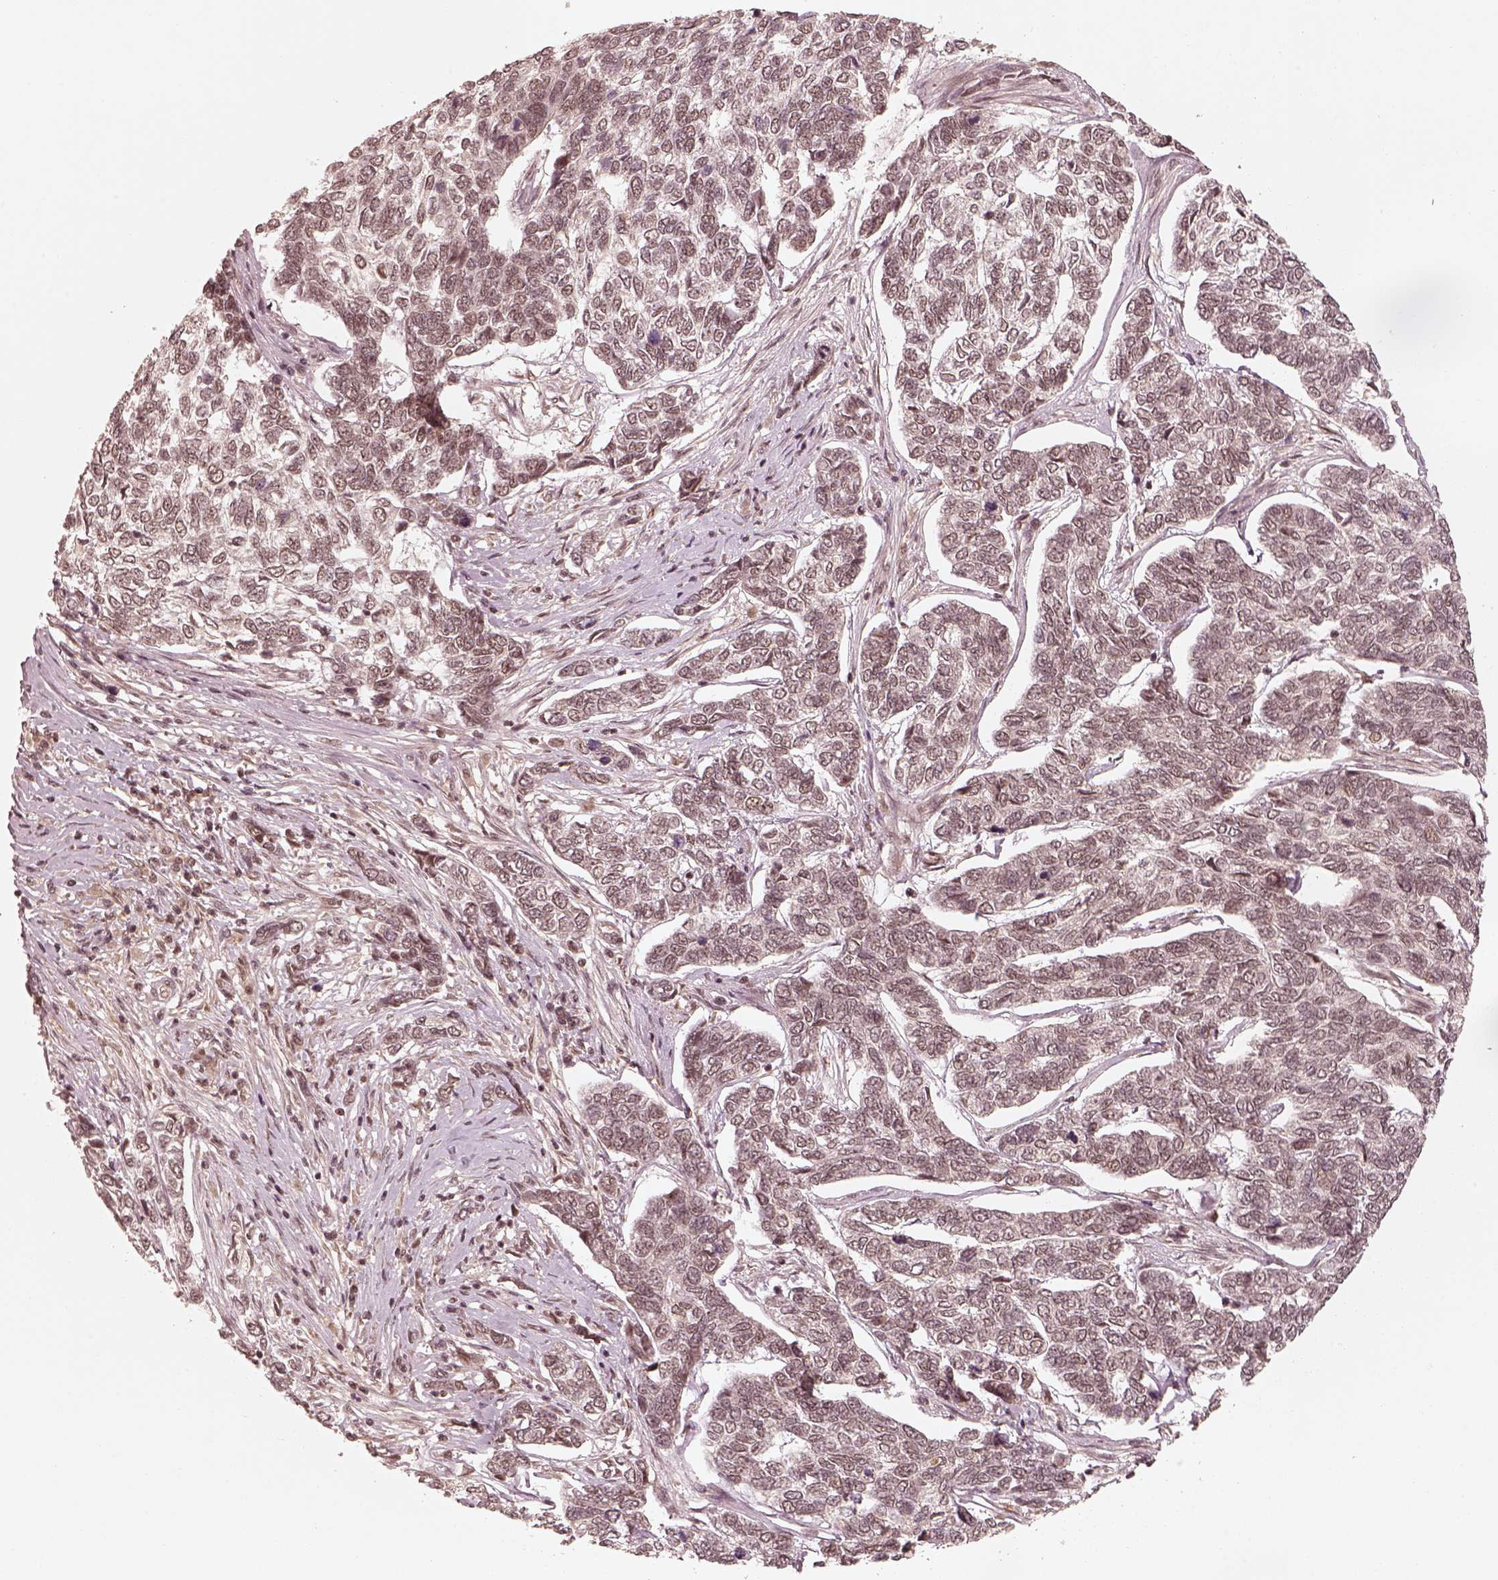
{"staining": {"intensity": "negative", "quantity": "none", "location": "none"}, "tissue": "skin cancer", "cell_type": "Tumor cells", "image_type": "cancer", "snomed": [{"axis": "morphology", "description": "Basal cell carcinoma"}, {"axis": "topography", "description": "Skin"}], "caption": "This is an immunohistochemistry (IHC) micrograph of skin cancer. There is no expression in tumor cells.", "gene": "GMEB2", "patient": {"sex": "female", "age": 65}}